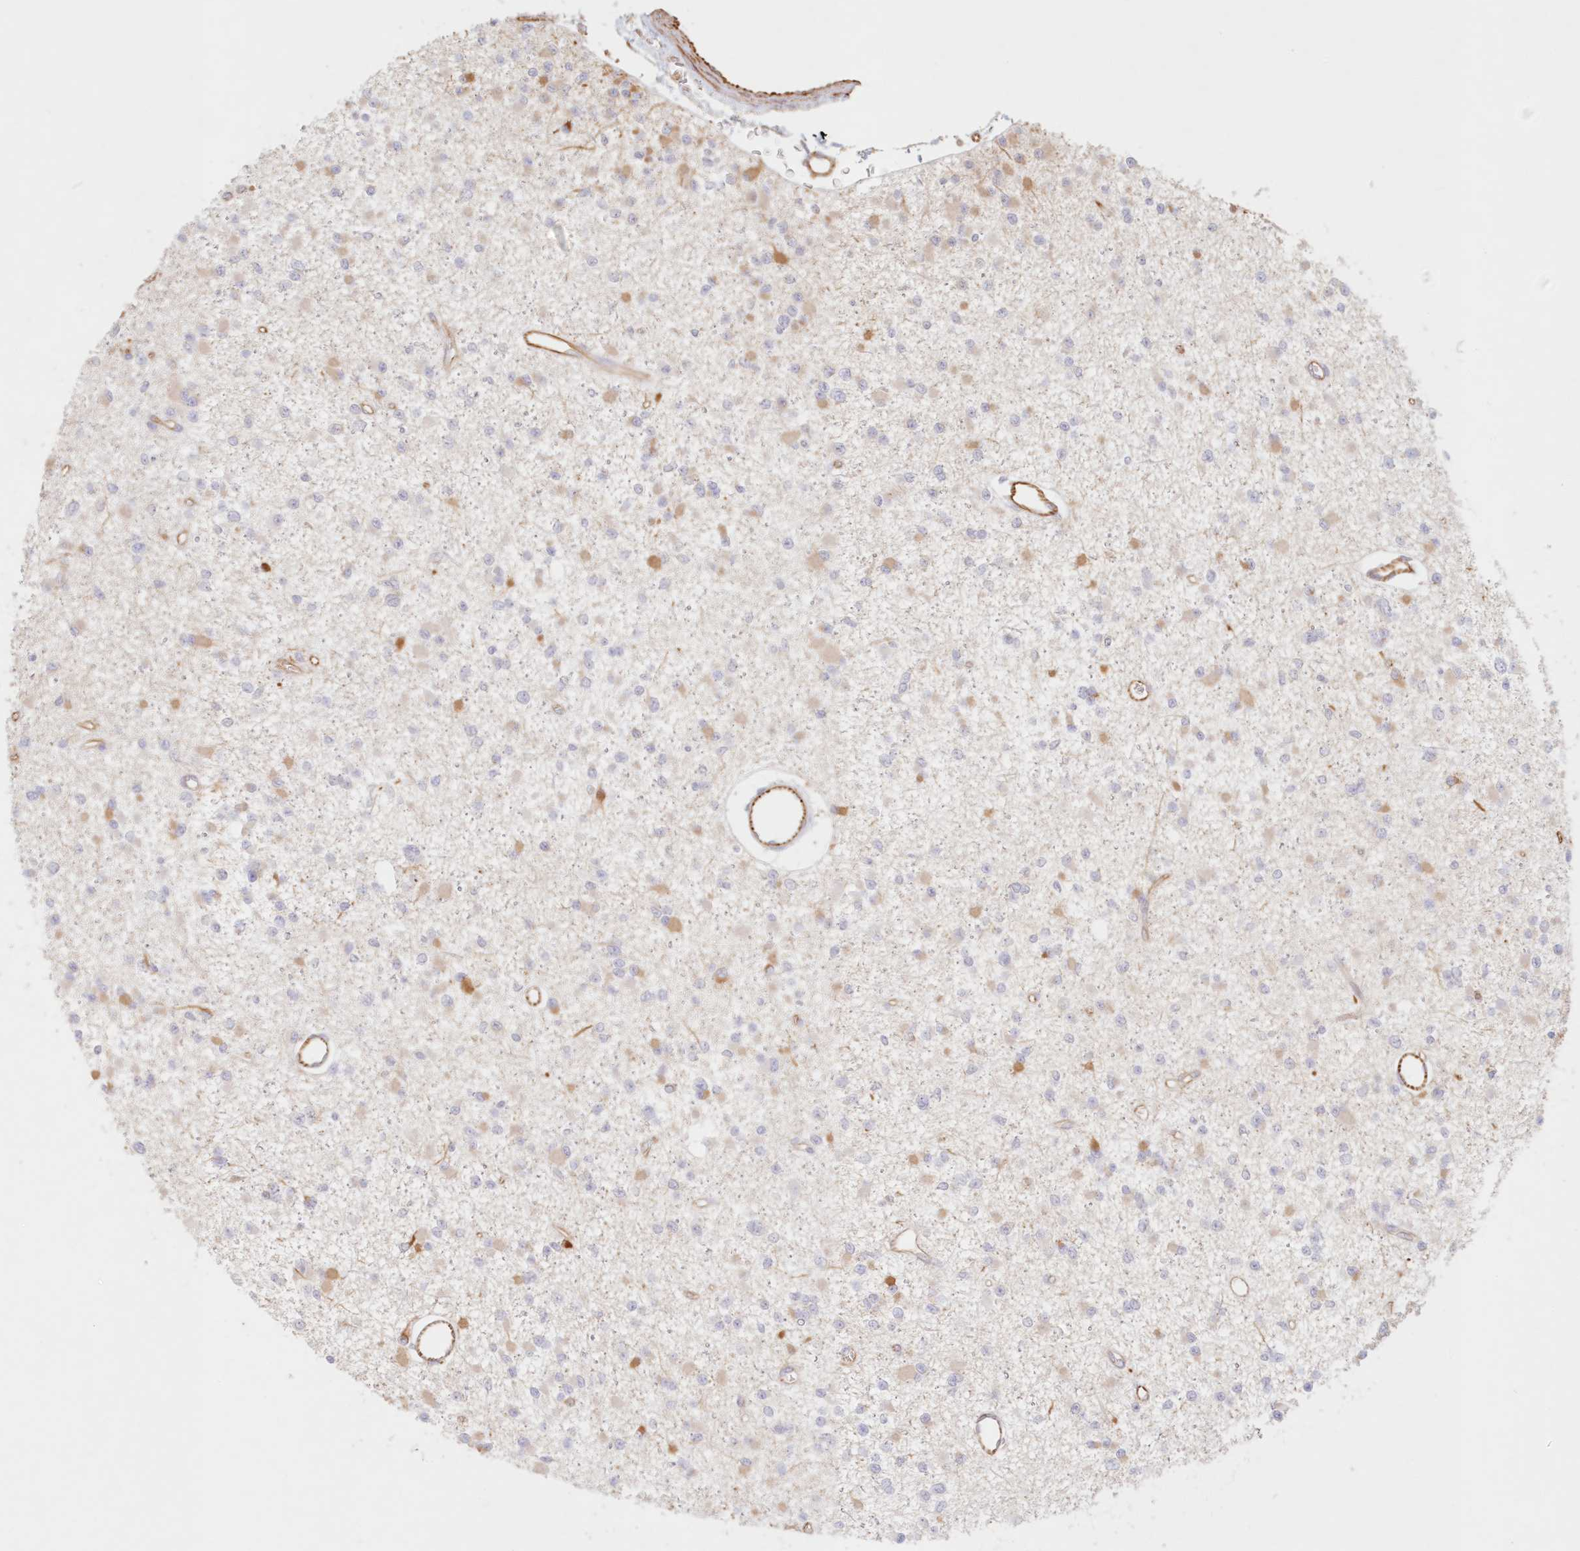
{"staining": {"intensity": "negative", "quantity": "none", "location": "none"}, "tissue": "glioma", "cell_type": "Tumor cells", "image_type": "cancer", "snomed": [{"axis": "morphology", "description": "Glioma, malignant, Low grade"}, {"axis": "topography", "description": "Brain"}], "caption": "Photomicrograph shows no significant protein expression in tumor cells of low-grade glioma (malignant).", "gene": "DMRTB1", "patient": {"sex": "female", "age": 22}}